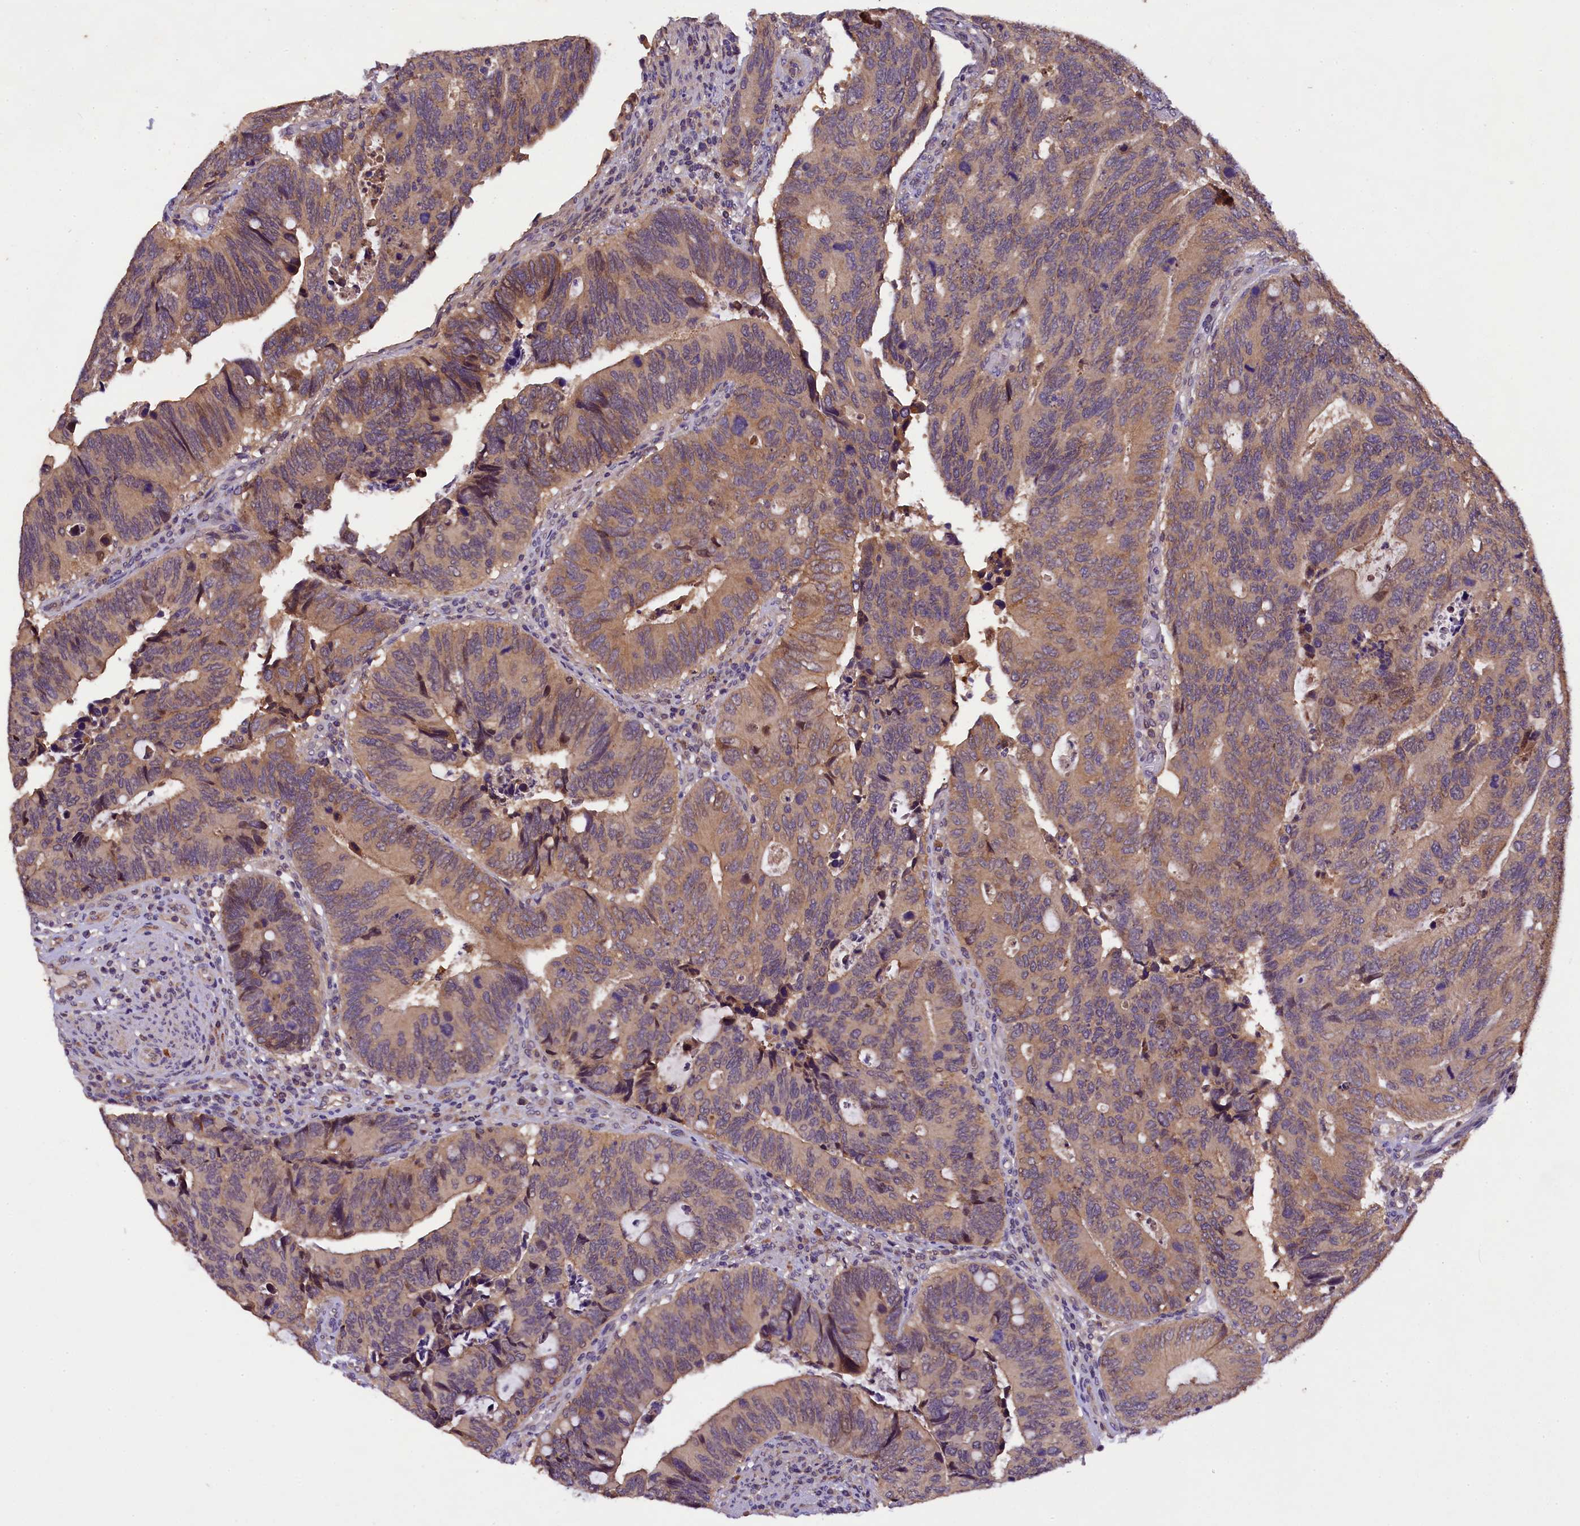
{"staining": {"intensity": "moderate", "quantity": ">75%", "location": "cytoplasmic/membranous"}, "tissue": "colorectal cancer", "cell_type": "Tumor cells", "image_type": "cancer", "snomed": [{"axis": "morphology", "description": "Adenocarcinoma, NOS"}, {"axis": "topography", "description": "Colon"}], "caption": "Colorectal cancer stained with a brown dye exhibits moderate cytoplasmic/membranous positive staining in approximately >75% of tumor cells.", "gene": "PLXNB1", "patient": {"sex": "male", "age": 87}}